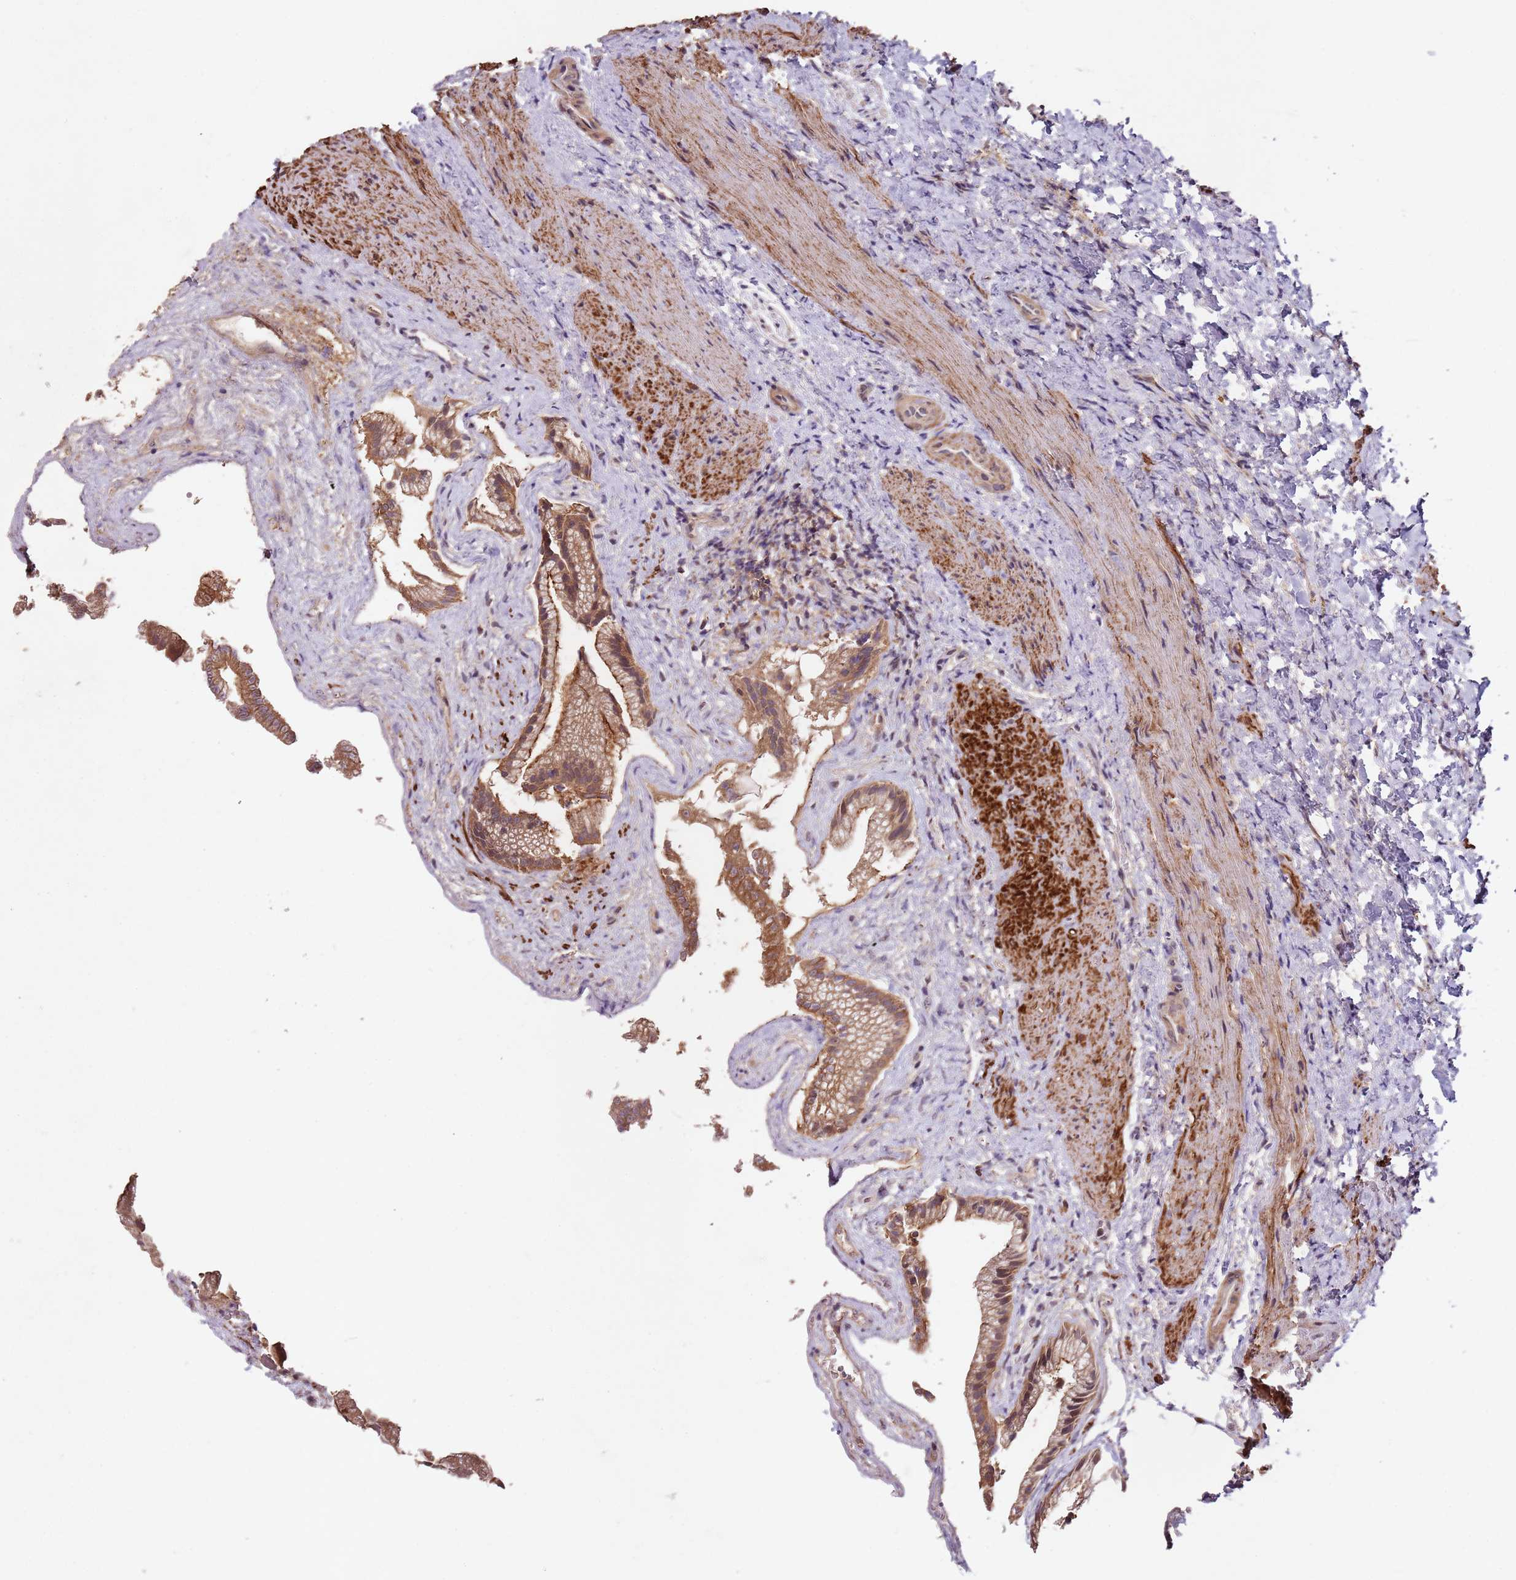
{"staining": {"intensity": "moderate", "quantity": ">75%", "location": "cytoplasmic/membranous"}, "tissue": "gallbladder", "cell_type": "Glandular cells", "image_type": "normal", "snomed": [{"axis": "morphology", "description": "Normal tissue, NOS"}, {"axis": "morphology", "description": "Inflammation, NOS"}, {"axis": "topography", "description": "Gallbladder"}], "caption": "Immunohistochemistry (IHC) micrograph of unremarkable gallbladder: gallbladder stained using immunohistochemistry (IHC) reveals medium levels of moderate protein expression localized specifically in the cytoplasmic/membranous of glandular cells, appearing as a cytoplasmic/membranous brown color.", "gene": "LIN37", "patient": {"sex": "male", "age": 51}}